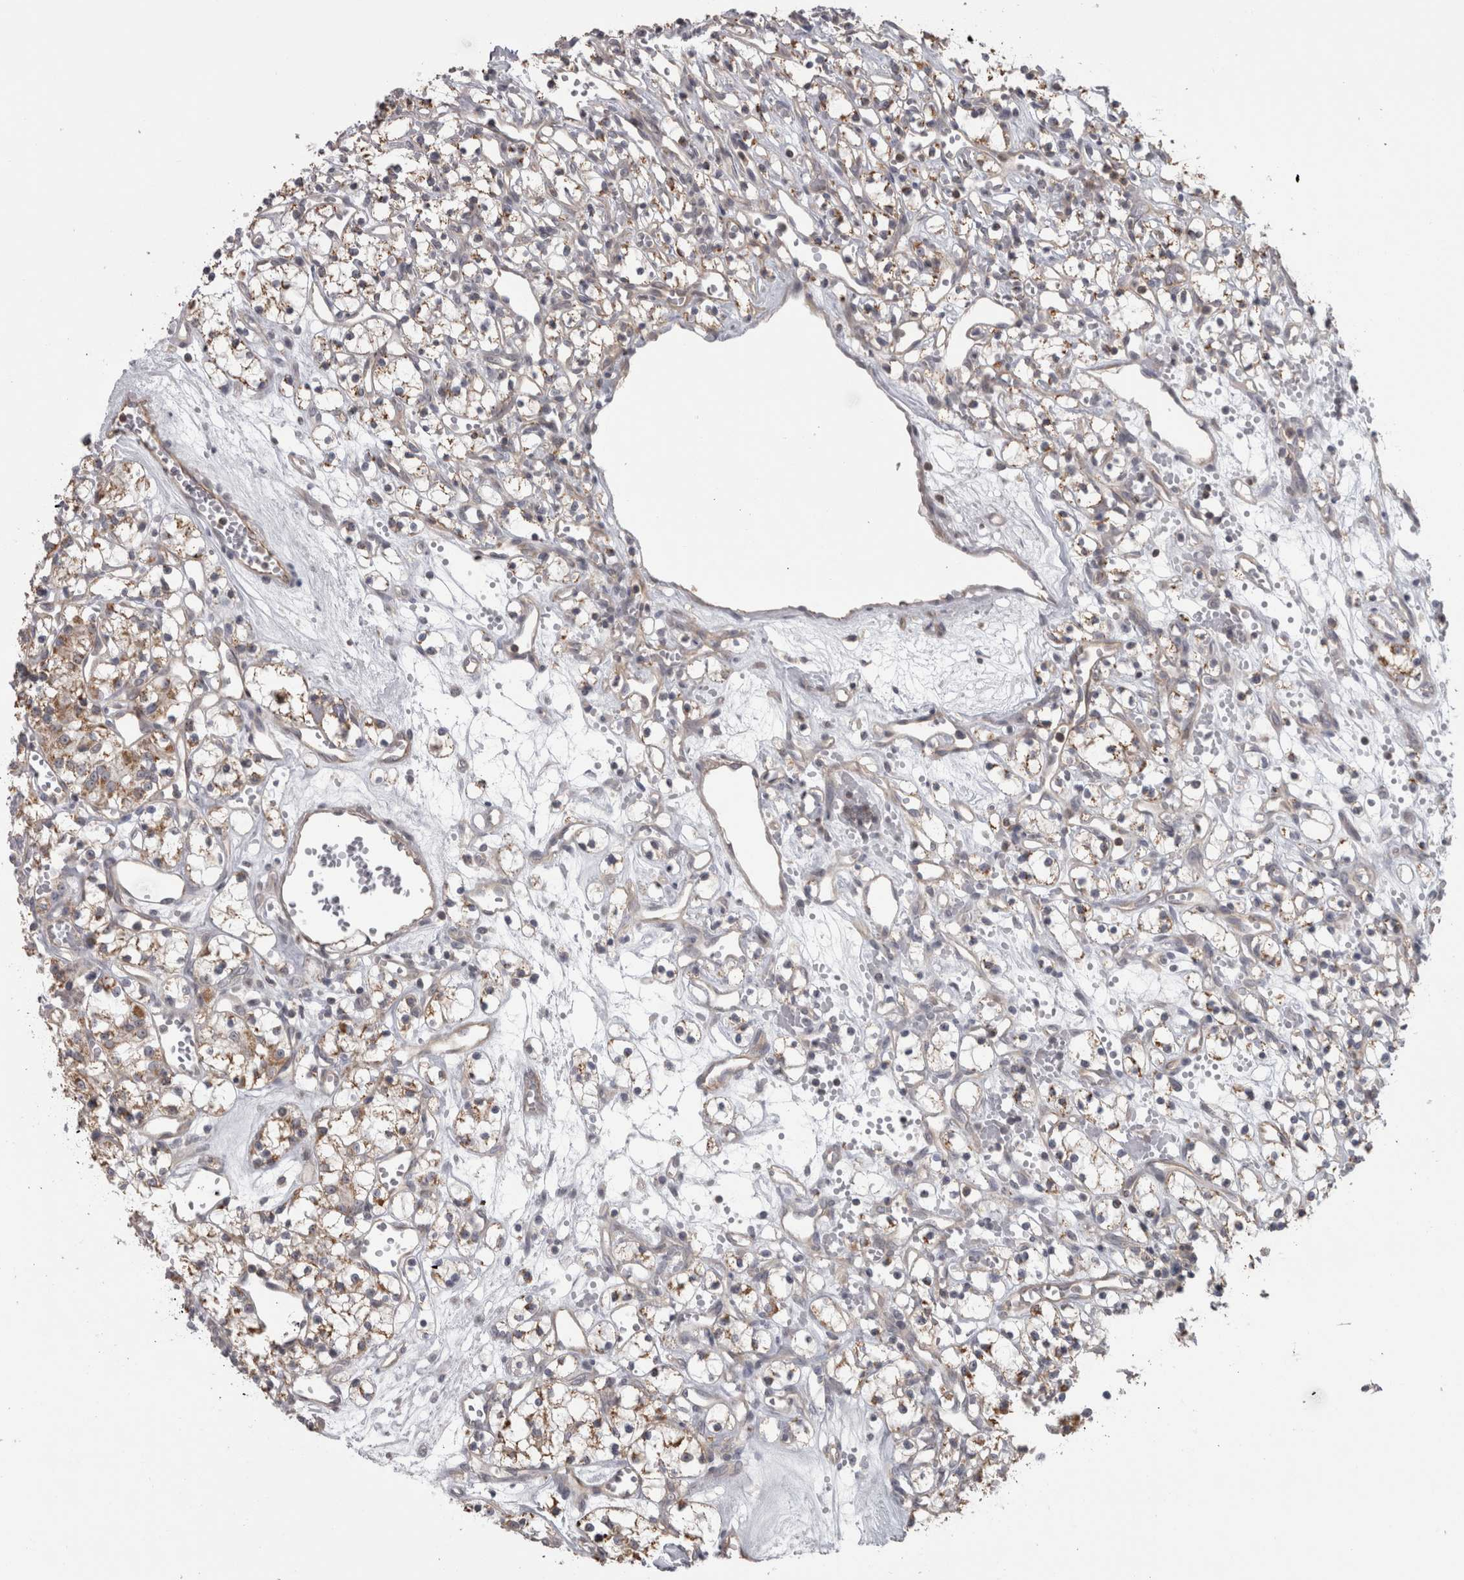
{"staining": {"intensity": "moderate", "quantity": ">75%", "location": "cytoplasmic/membranous"}, "tissue": "renal cancer", "cell_type": "Tumor cells", "image_type": "cancer", "snomed": [{"axis": "morphology", "description": "Adenocarcinoma, NOS"}, {"axis": "topography", "description": "Kidney"}], "caption": "Immunohistochemical staining of renal adenocarcinoma demonstrates medium levels of moderate cytoplasmic/membranous protein staining in about >75% of tumor cells.", "gene": "PPP1R12B", "patient": {"sex": "female", "age": 59}}